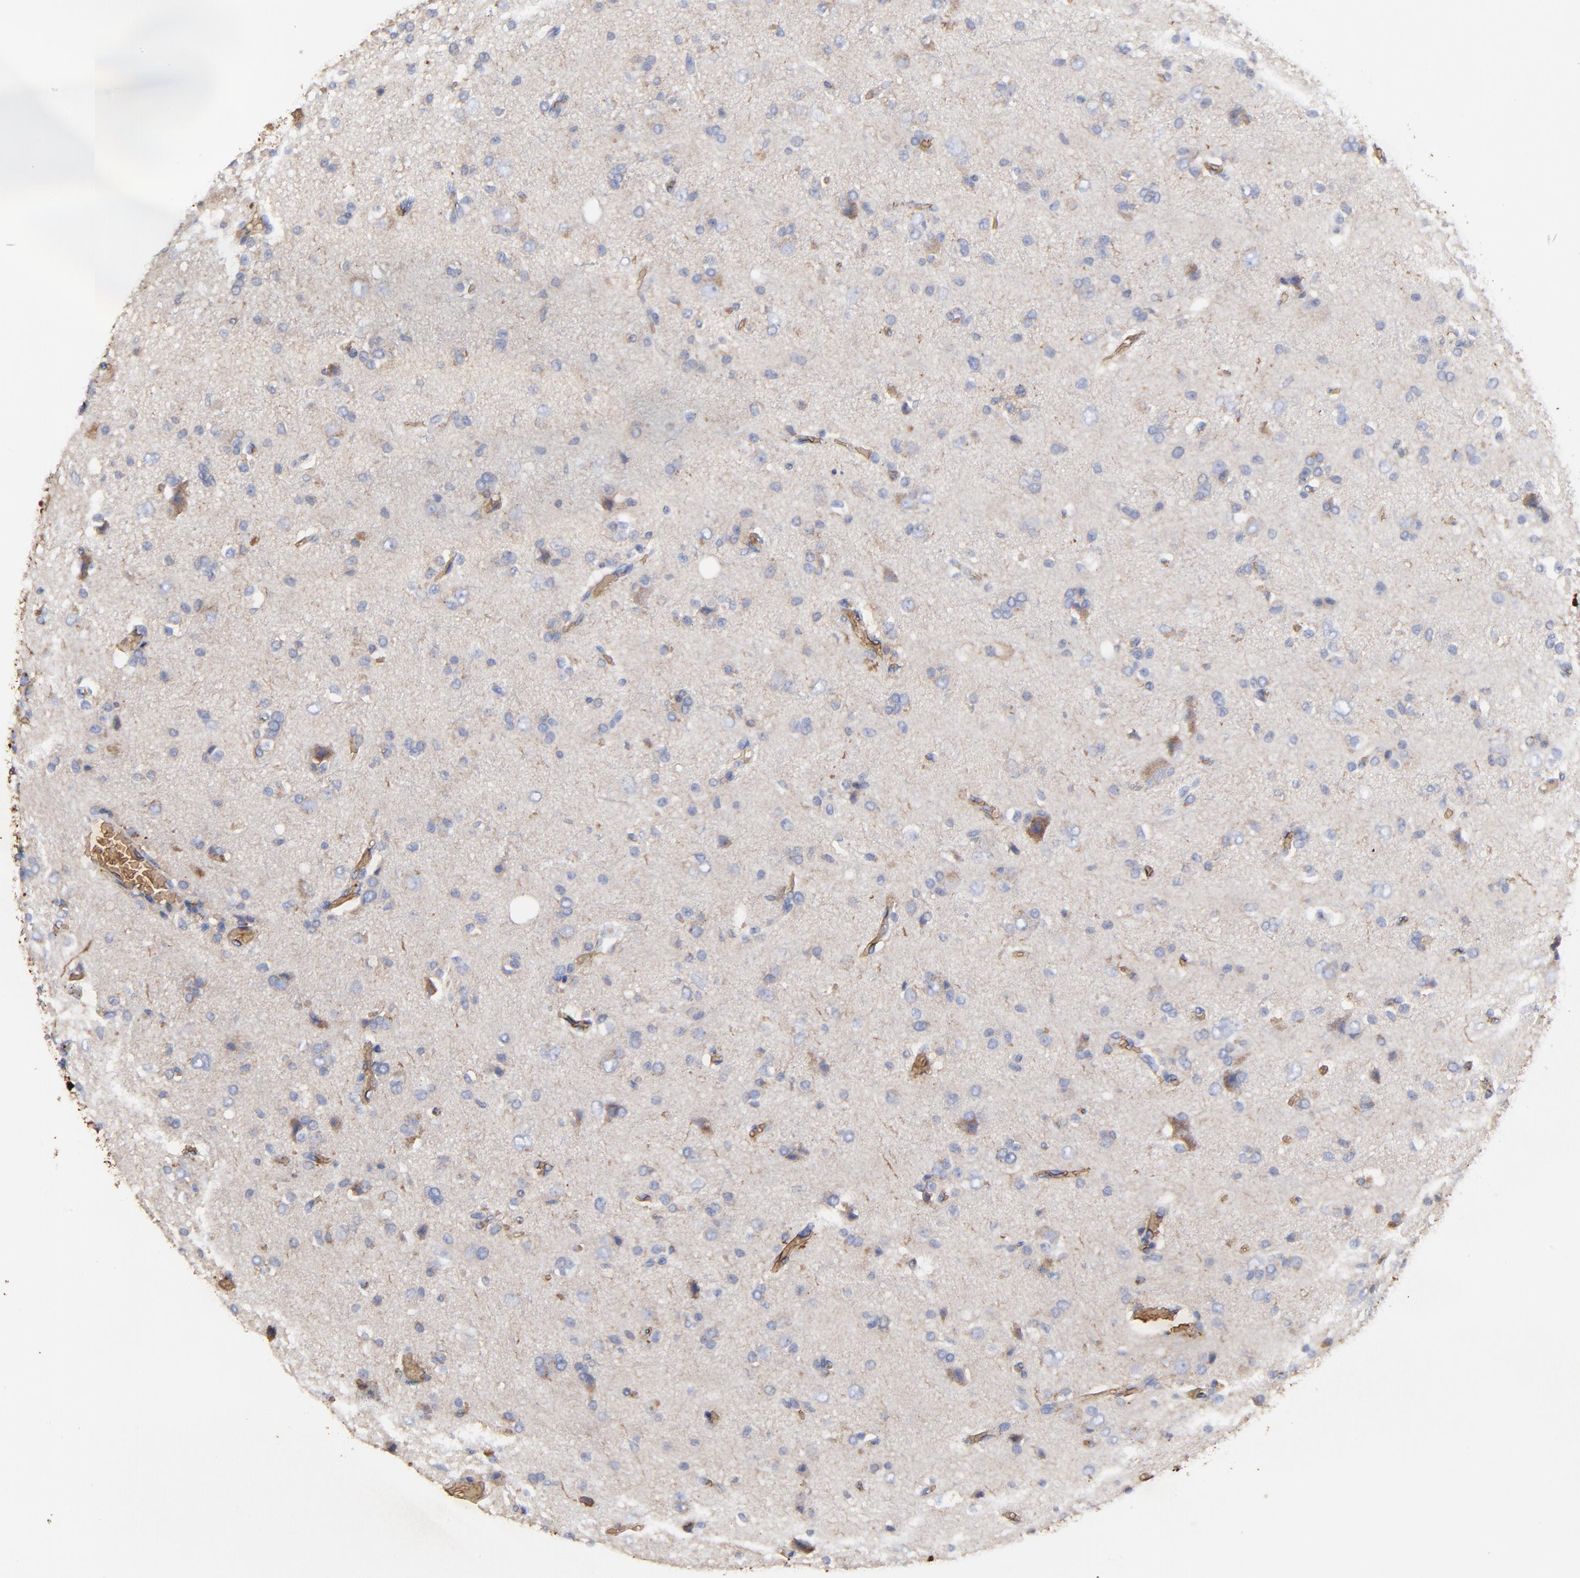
{"staining": {"intensity": "weak", "quantity": "25%-75%", "location": "cytoplasmic/membranous"}, "tissue": "glioma", "cell_type": "Tumor cells", "image_type": "cancer", "snomed": [{"axis": "morphology", "description": "Glioma, malignant, High grade"}, {"axis": "topography", "description": "Brain"}], "caption": "The immunohistochemical stain highlights weak cytoplasmic/membranous positivity in tumor cells of glioma tissue. (Stains: DAB in brown, nuclei in blue, Microscopy: brightfield microscopy at high magnification).", "gene": "PAG1", "patient": {"sex": "male", "age": 47}}